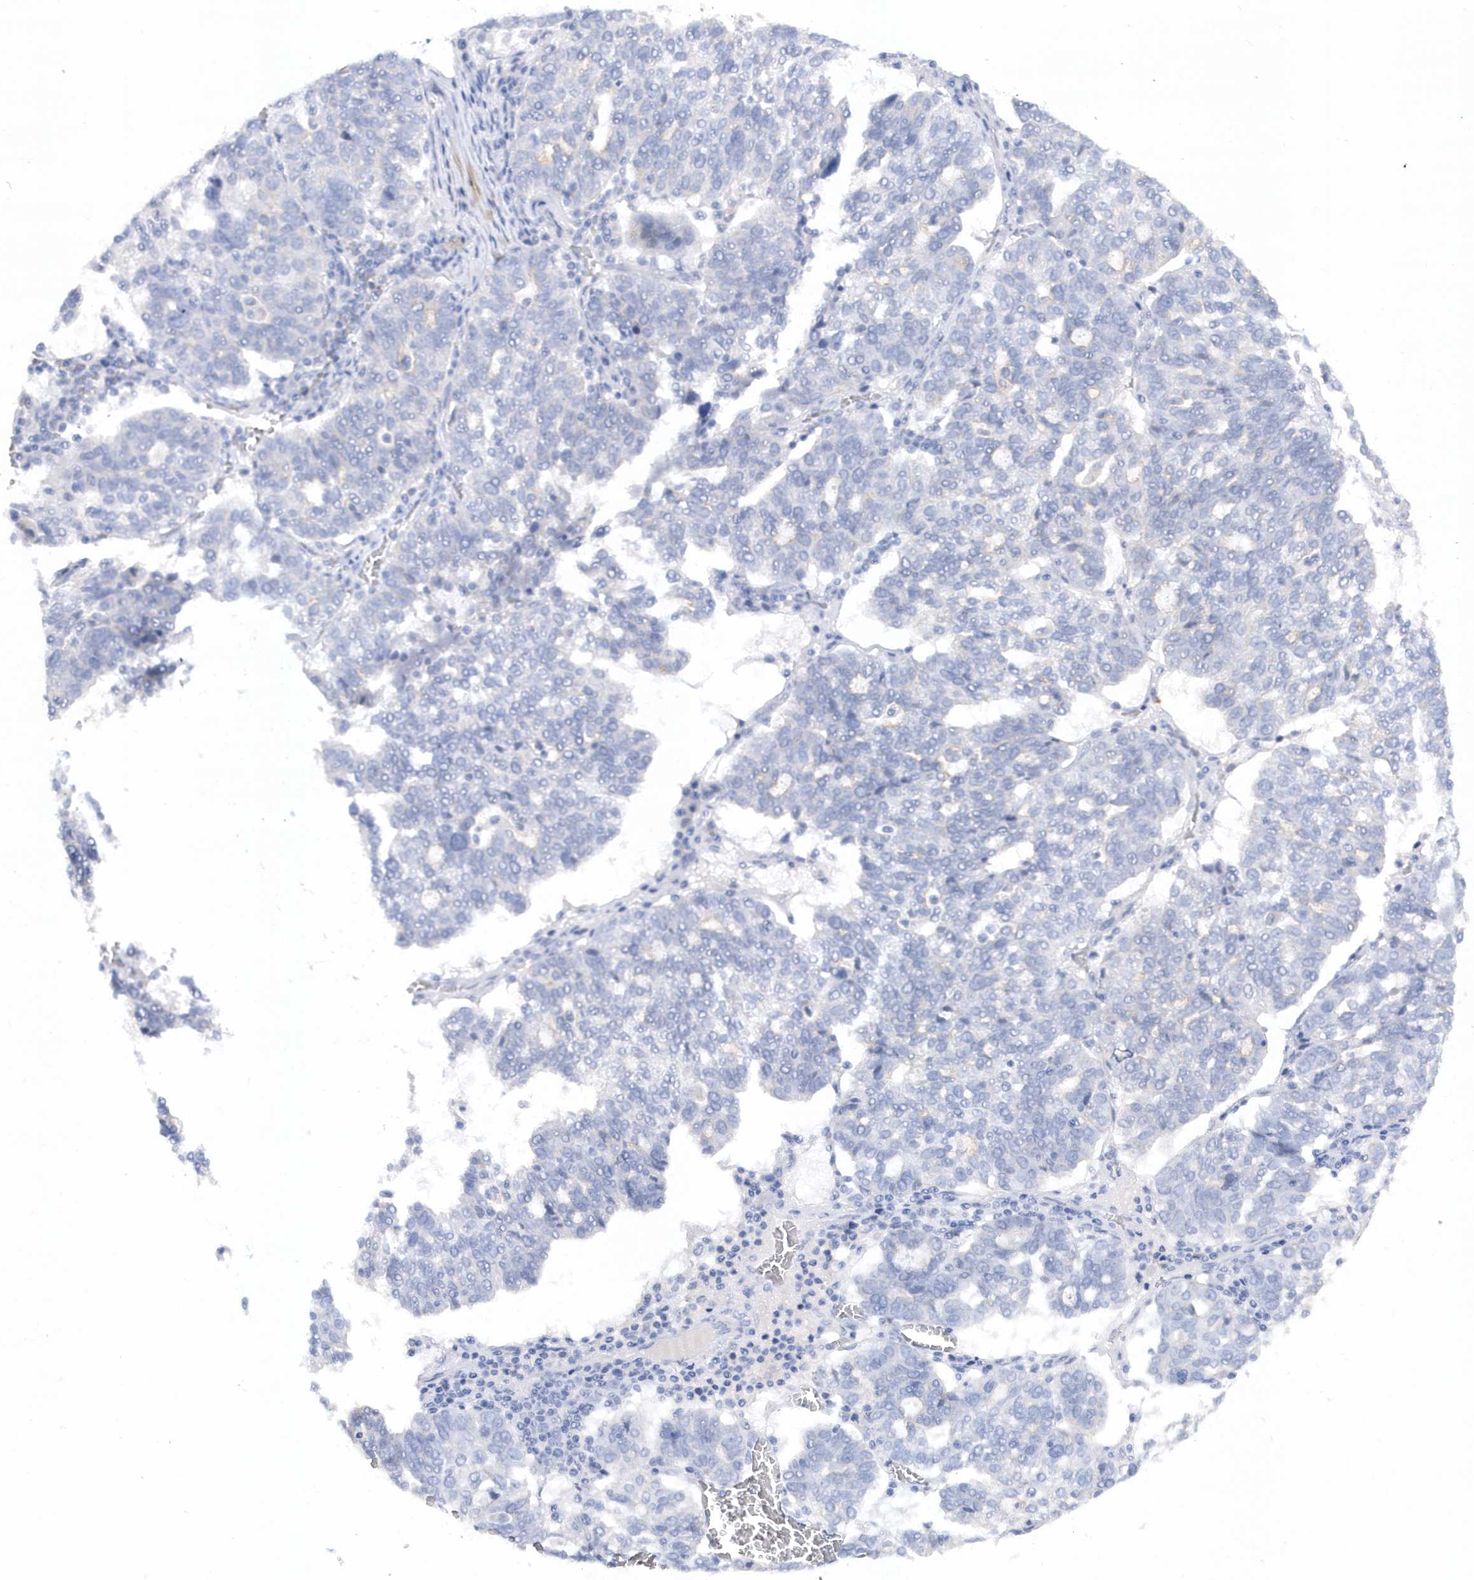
{"staining": {"intensity": "negative", "quantity": "none", "location": "none"}, "tissue": "ovarian cancer", "cell_type": "Tumor cells", "image_type": "cancer", "snomed": [{"axis": "morphology", "description": "Cystadenocarcinoma, serous, NOS"}, {"axis": "topography", "description": "Ovary"}], "caption": "An image of human ovarian serous cystadenocarcinoma is negative for staining in tumor cells. (Immunohistochemistry, brightfield microscopy, high magnification).", "gene": "RPE", "patient": {"sex": "female", "age": 59}}